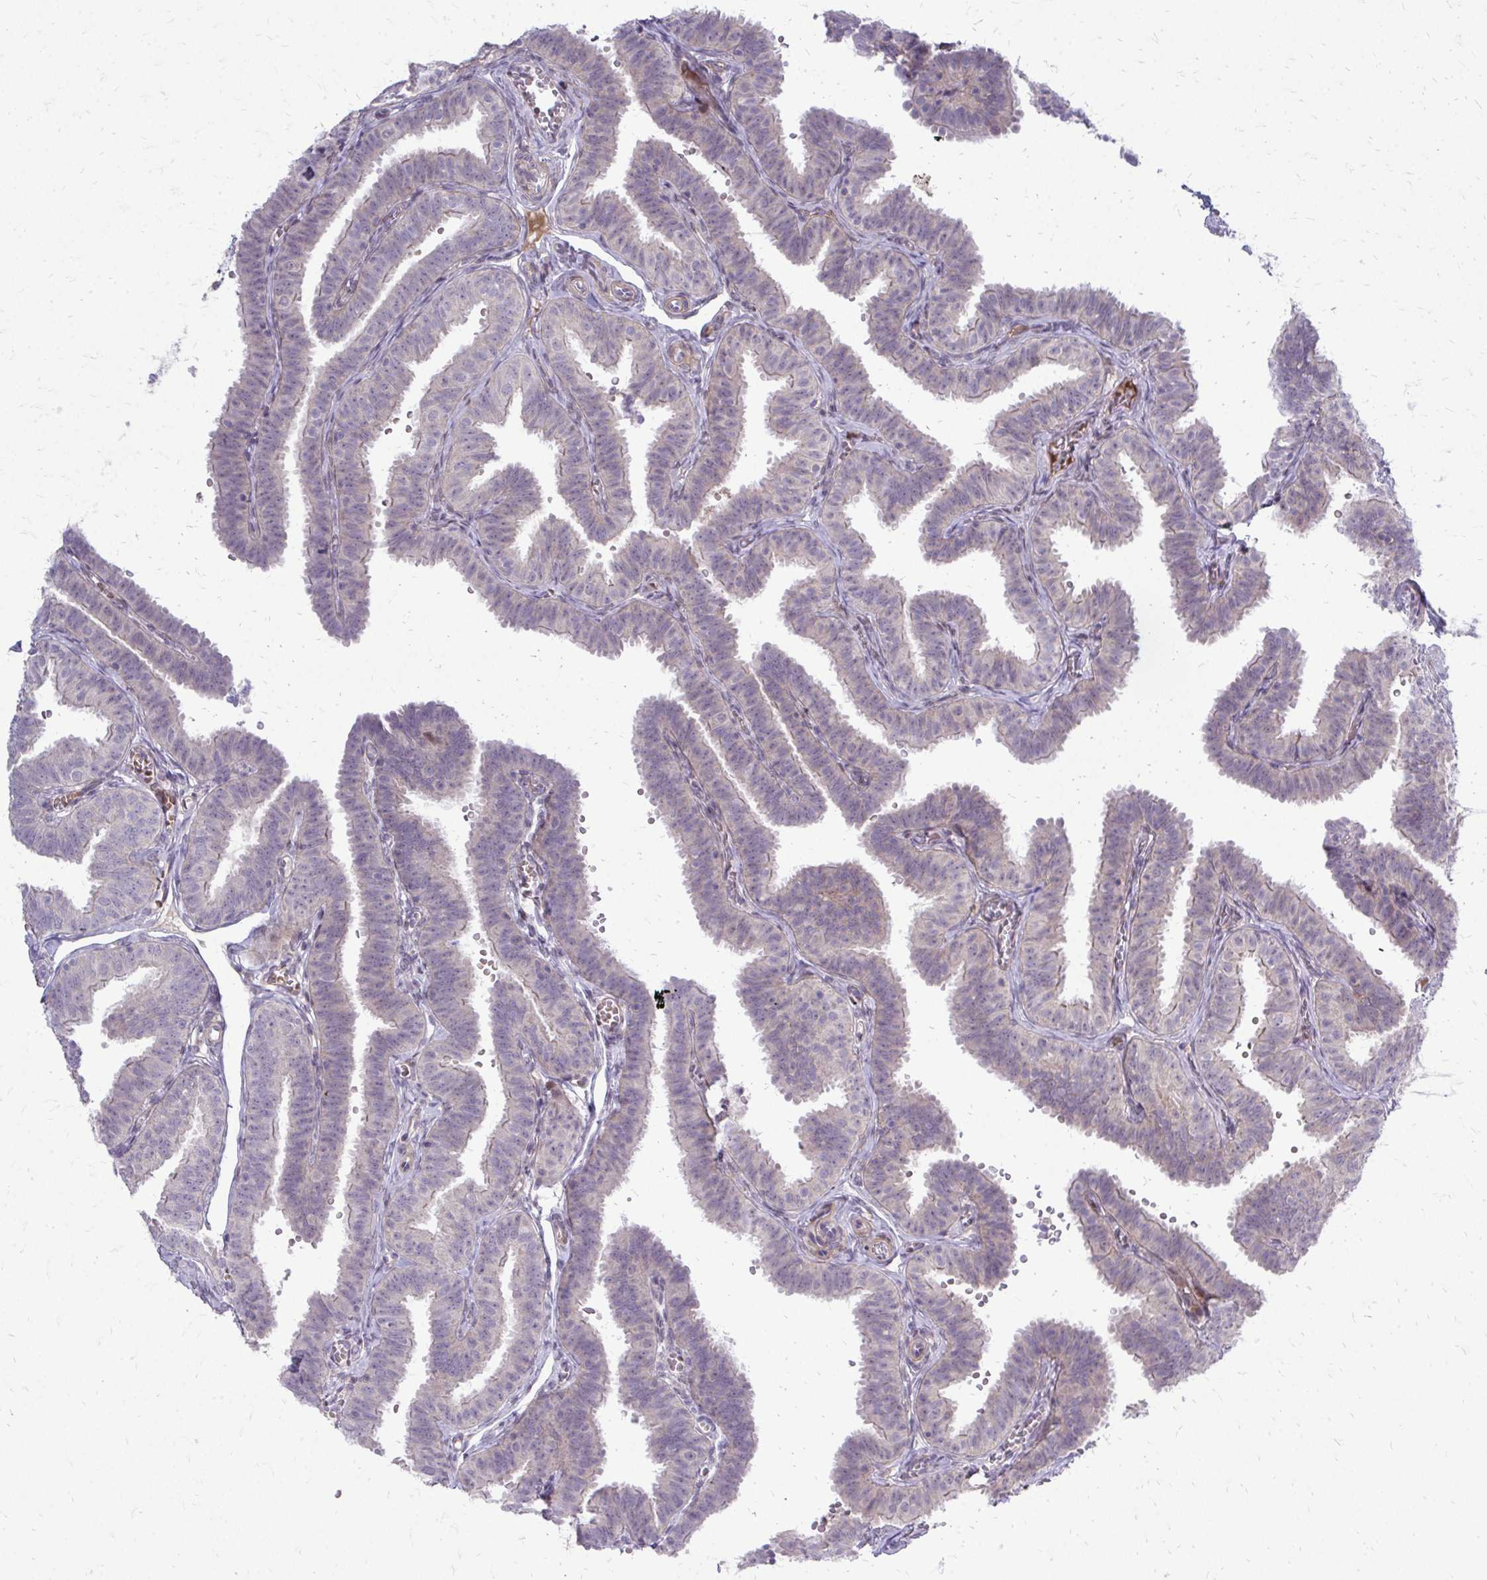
{"staining": {"intensity": "weak", "quantity": "<25%", "location": "cytoplasmic/membranous,nuclear"}, "tissue": "fallopian tube", "cell_type": "Glandular cells", "image_type": "normal", "snomed": [{"axis": "morphology", "description": "Normal tissue, NOS"}, {"axis": "topography", "description": "Fallopian tube"}], "caption": "Immunohistochemistry histopathology image of unremarkable human fallopian tube stained for a protein (brown), which demonstrates no expression in glandular cells.", "gene": "PPDPFL", "patient": {"sex": "female", "age": 25}}